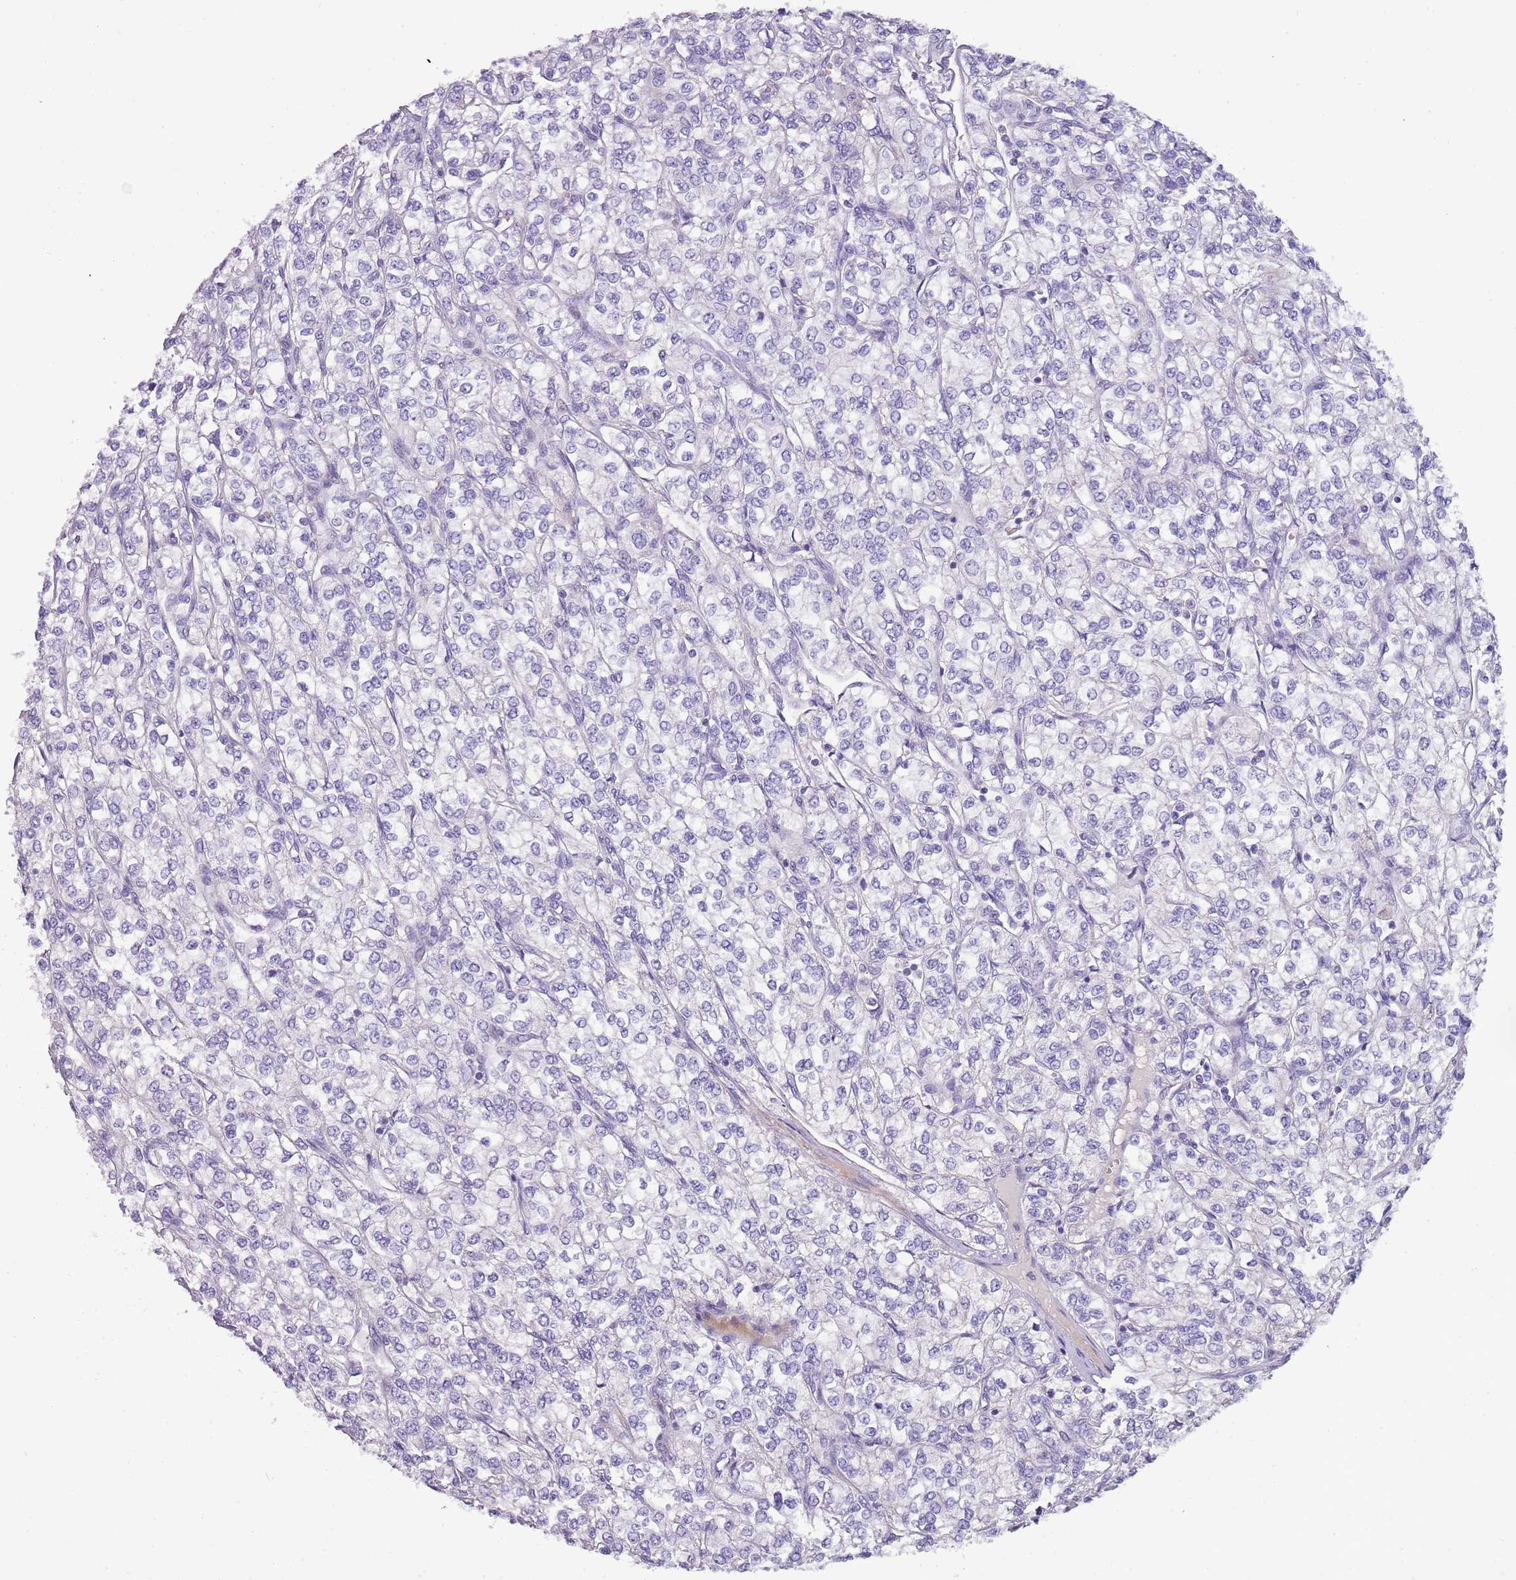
{"staining": {"intensity": "negative", "quantity": "none", "location": "none"}, "tissue": "renal cancer", "cell_type": "Tumor cells", "image_type": "cancer", "snomed": [{"axis": "morphology", "description": "Adenocarcinoma, NOS"}, {"axis": "topography", "description": "Kidney"}], "caption": "Immunohistochemistry (IHC) photomicrograph of human renal adenocarcinoma stained for a protein (brown), which reveals no expression in tumor cells.", "gene": "NBPF6", "patient": {"sex": "male", "age": 80}}